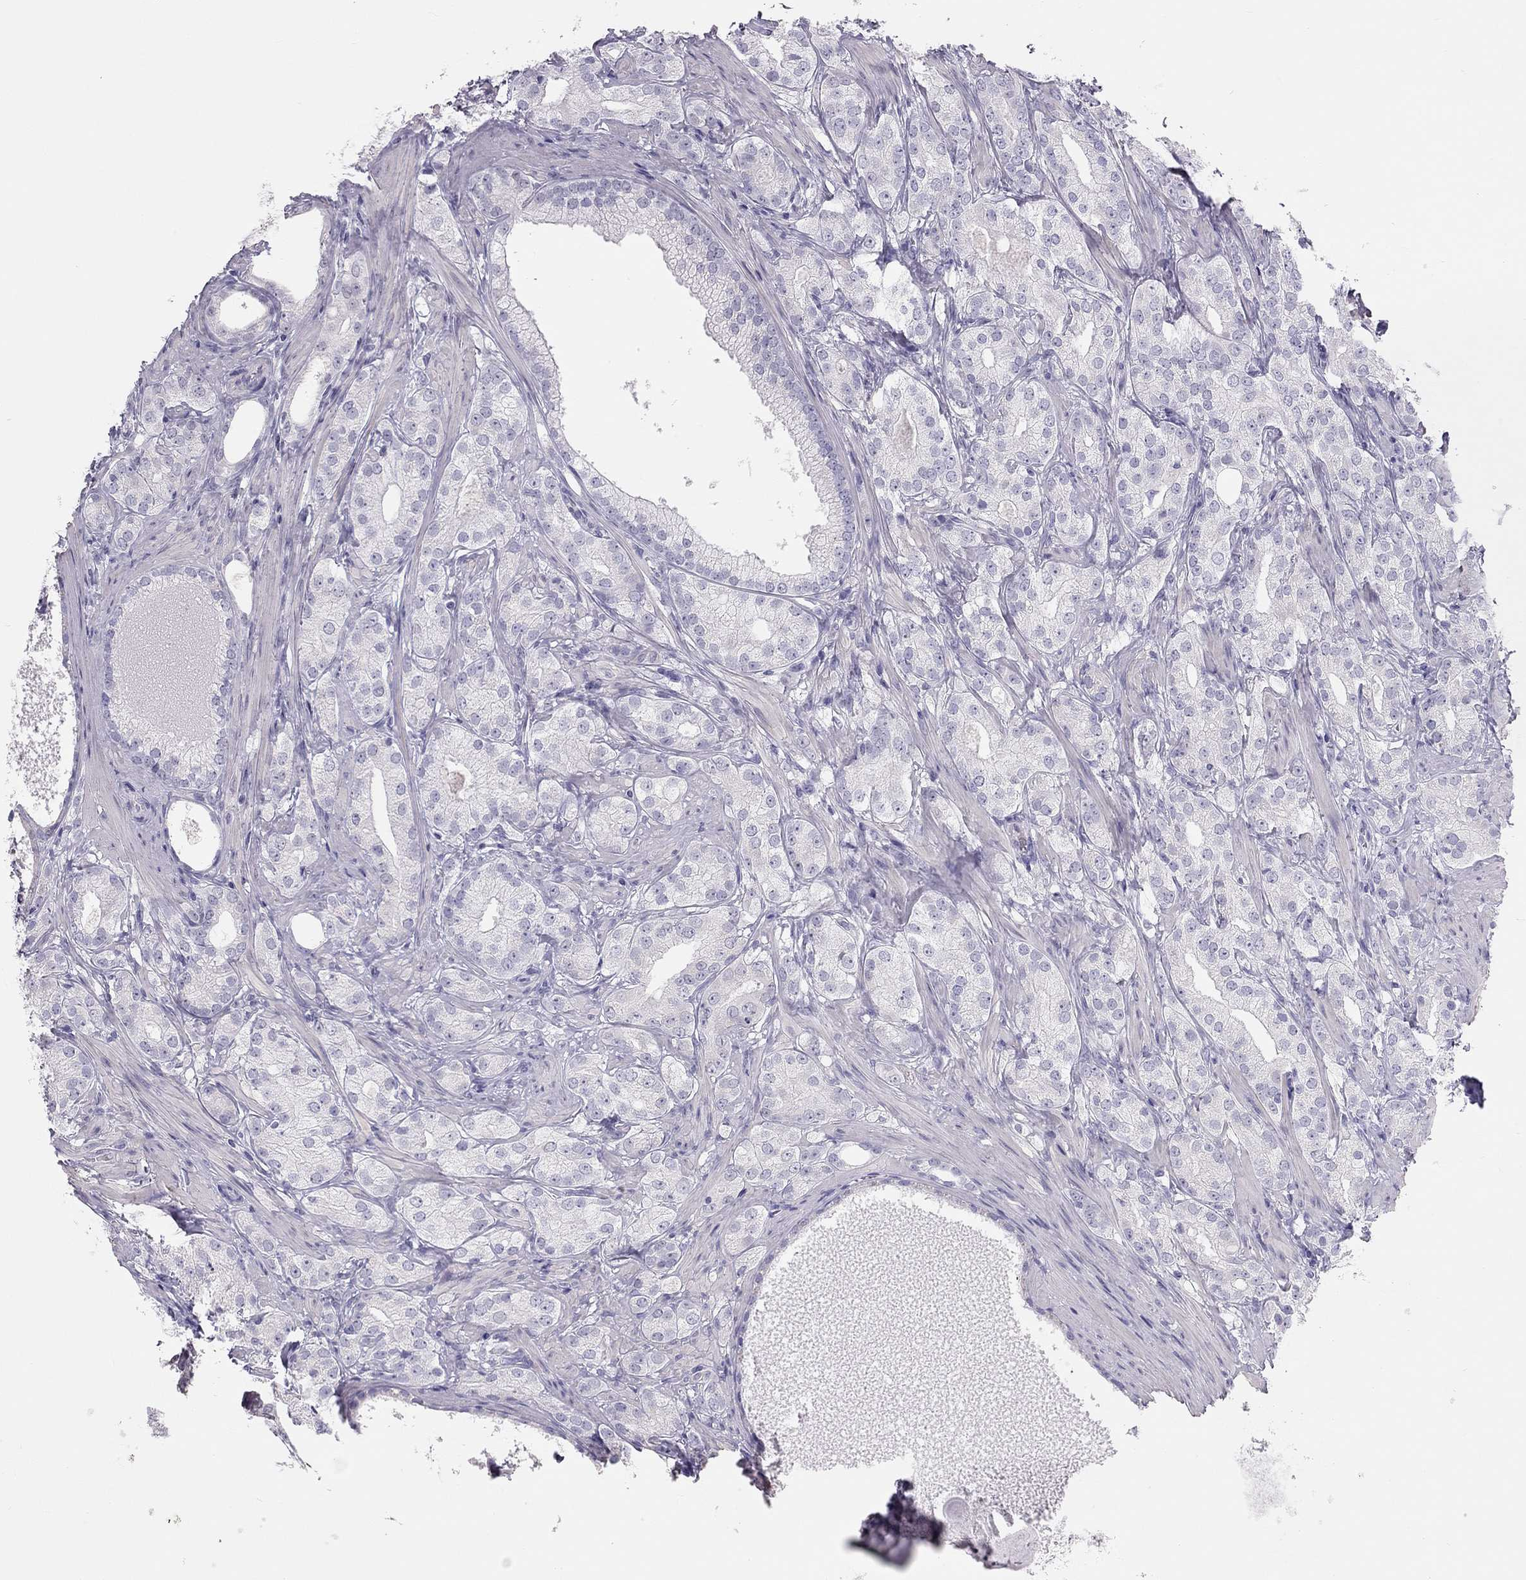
{"staining": {"intensity": "negative", "quantity": "none", "location": "none"}, "tissue": "prostate cancer", "cell_type": "Tumor cells", "image_type": "cancer", "snomed": [{"axis": "morphology", "description": "Adenocarcinoma, High grade"}, {"axis": "topography", "description": "Prostate and seminal vesicle, NOS"}], "caption": "This is a histopathology image of IHC staining of high-grade adenocarcinoma (prostate), which shows no positivity in tumor cells.", "gene": "SPATA12", "patient": {"sex": "male", "age": 62}}